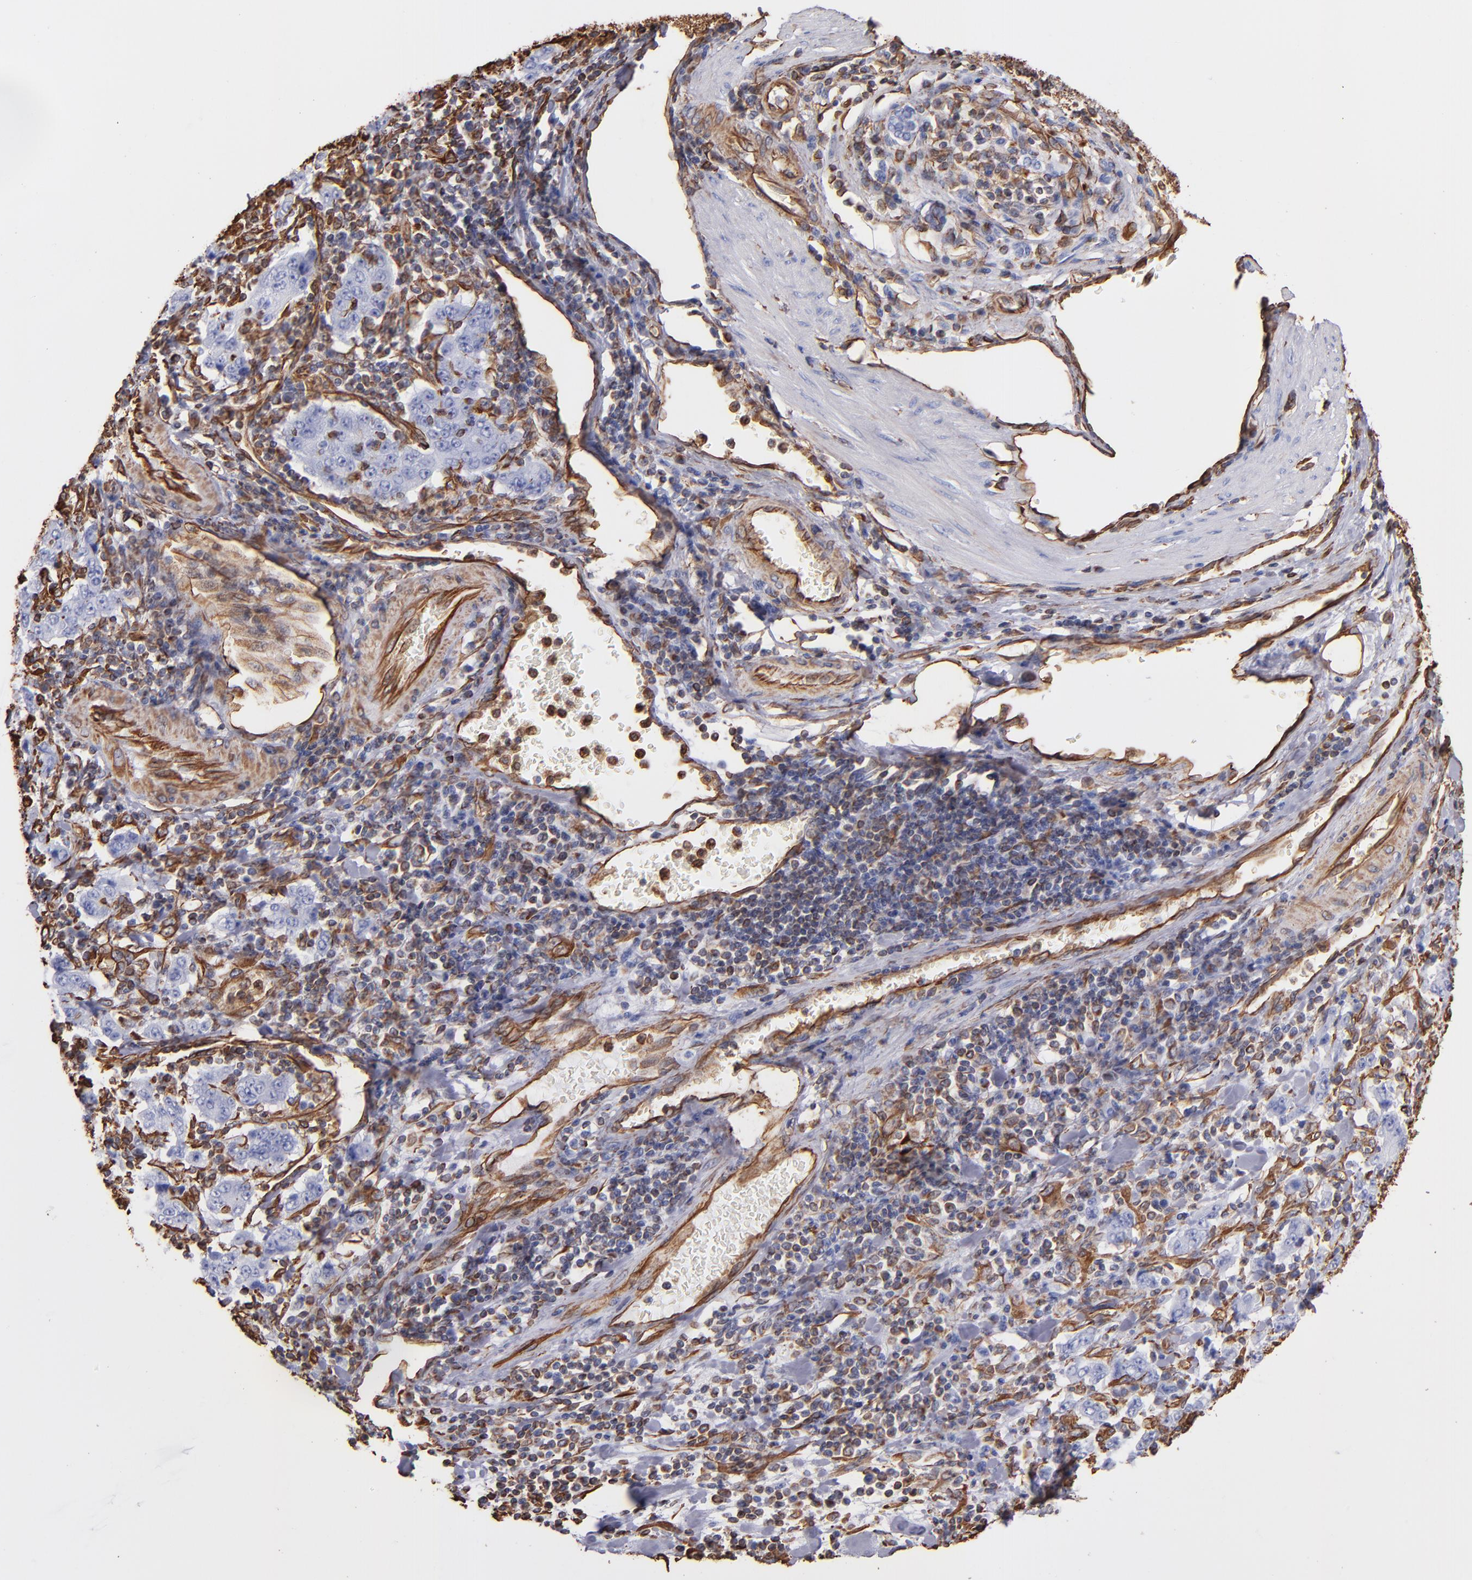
{"staining": {"intensity": "negative", "quantity": "none", "location": "none"}, "tissue": "stomach cancer", "cell_type": "Tumor cells", "image_type": "cancer", "snomed": [{"axis": "morphology", "description": "Normal tissue, NOS"}, {"axis": "morphology", "description": "Adenocarcinoma, NOS"}, {"axis": "topography", "description": "Stomach, upper"}, {"axis": "topography", "description": "Stomach"}], "caption": "The image reveals no significant staining in tumor cells of stomach cancer (adenocarcinoma). The staining was performed using DAB (3,3'-diaminobenzidine) to visualize the protein expression in brown, while the nuclei were stained in blue with hematoxylin (Magnification: 20x).", "gene": "VIM", "patient": {"sex": "male", "age": 59}}